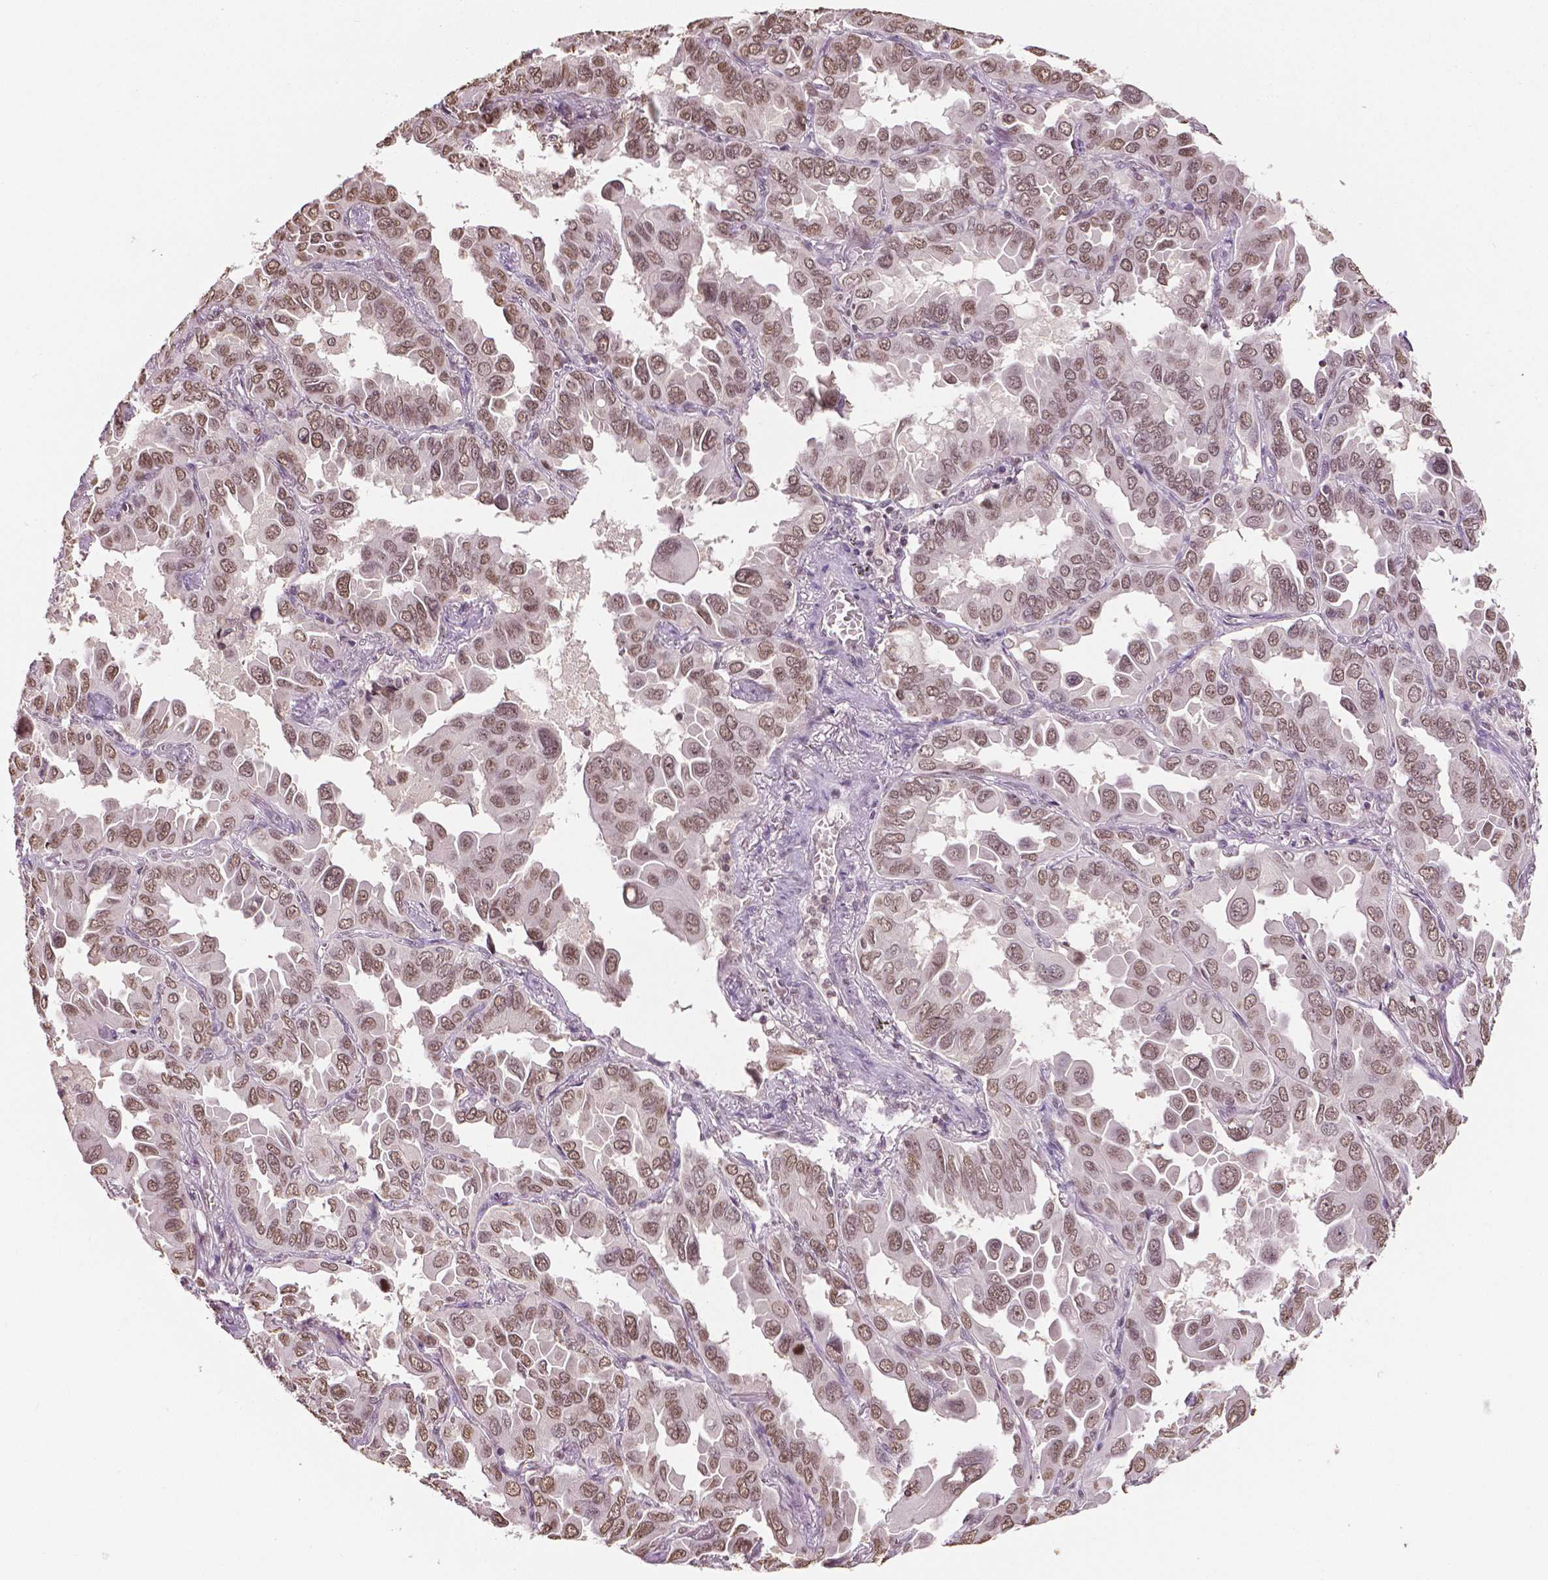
{"staining": {"intensity": "moderate", "quantity": ">75%", "location": "nuclear"}, "tissue": "lung cancer", "cell_type": "Tumor cells", "image_type": "cancer", "snomed": [{"axis": "morphology", "description": "Adenocarcinoma, NOS"}, {"axis": "topography", "description": "Lung"}], "caption": "Tumor cells demonstrate moderate nuclear expression in about >75% of cells in lung adenocarcinoma.", "gene": "DEK", "patient": {"sex": "male", "age": 64}}